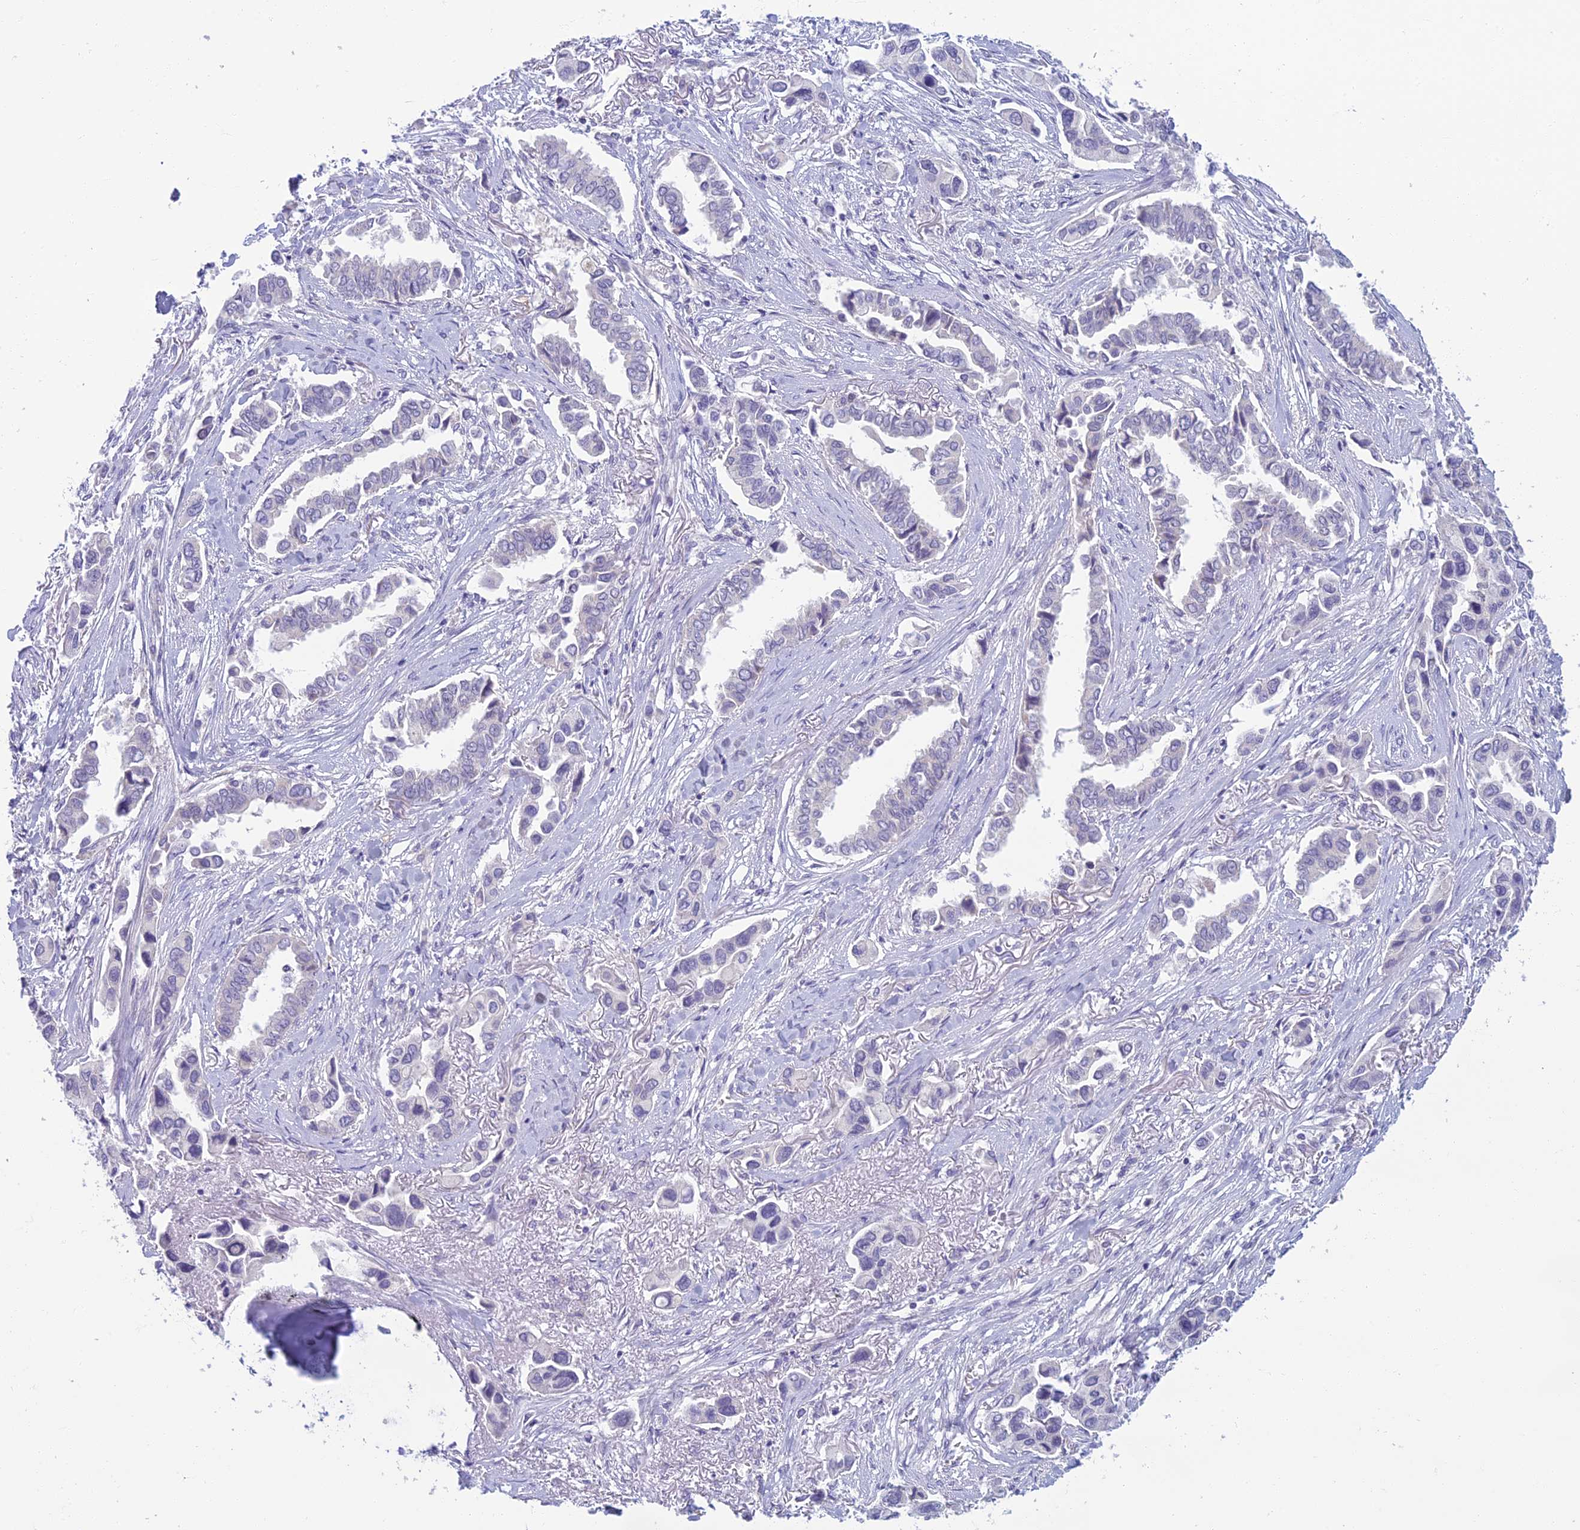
{"staining": {"intensity": "negative", "quantity": "none", "location": "none"}, "tissue": "lung cancer", "cell_type": "Tumor cells", "image_type": "cancer", "snomed": [{"axis": "morphology", "description": "Adenocarcinoma, NOS"}, {"axis": "topography", "description": "Lung"}], "caption": "Tumor cells show no significant protein expression in lung cancer.", "gene": "SLC25A41", "patient": {"sex": "female", "age": 76}}